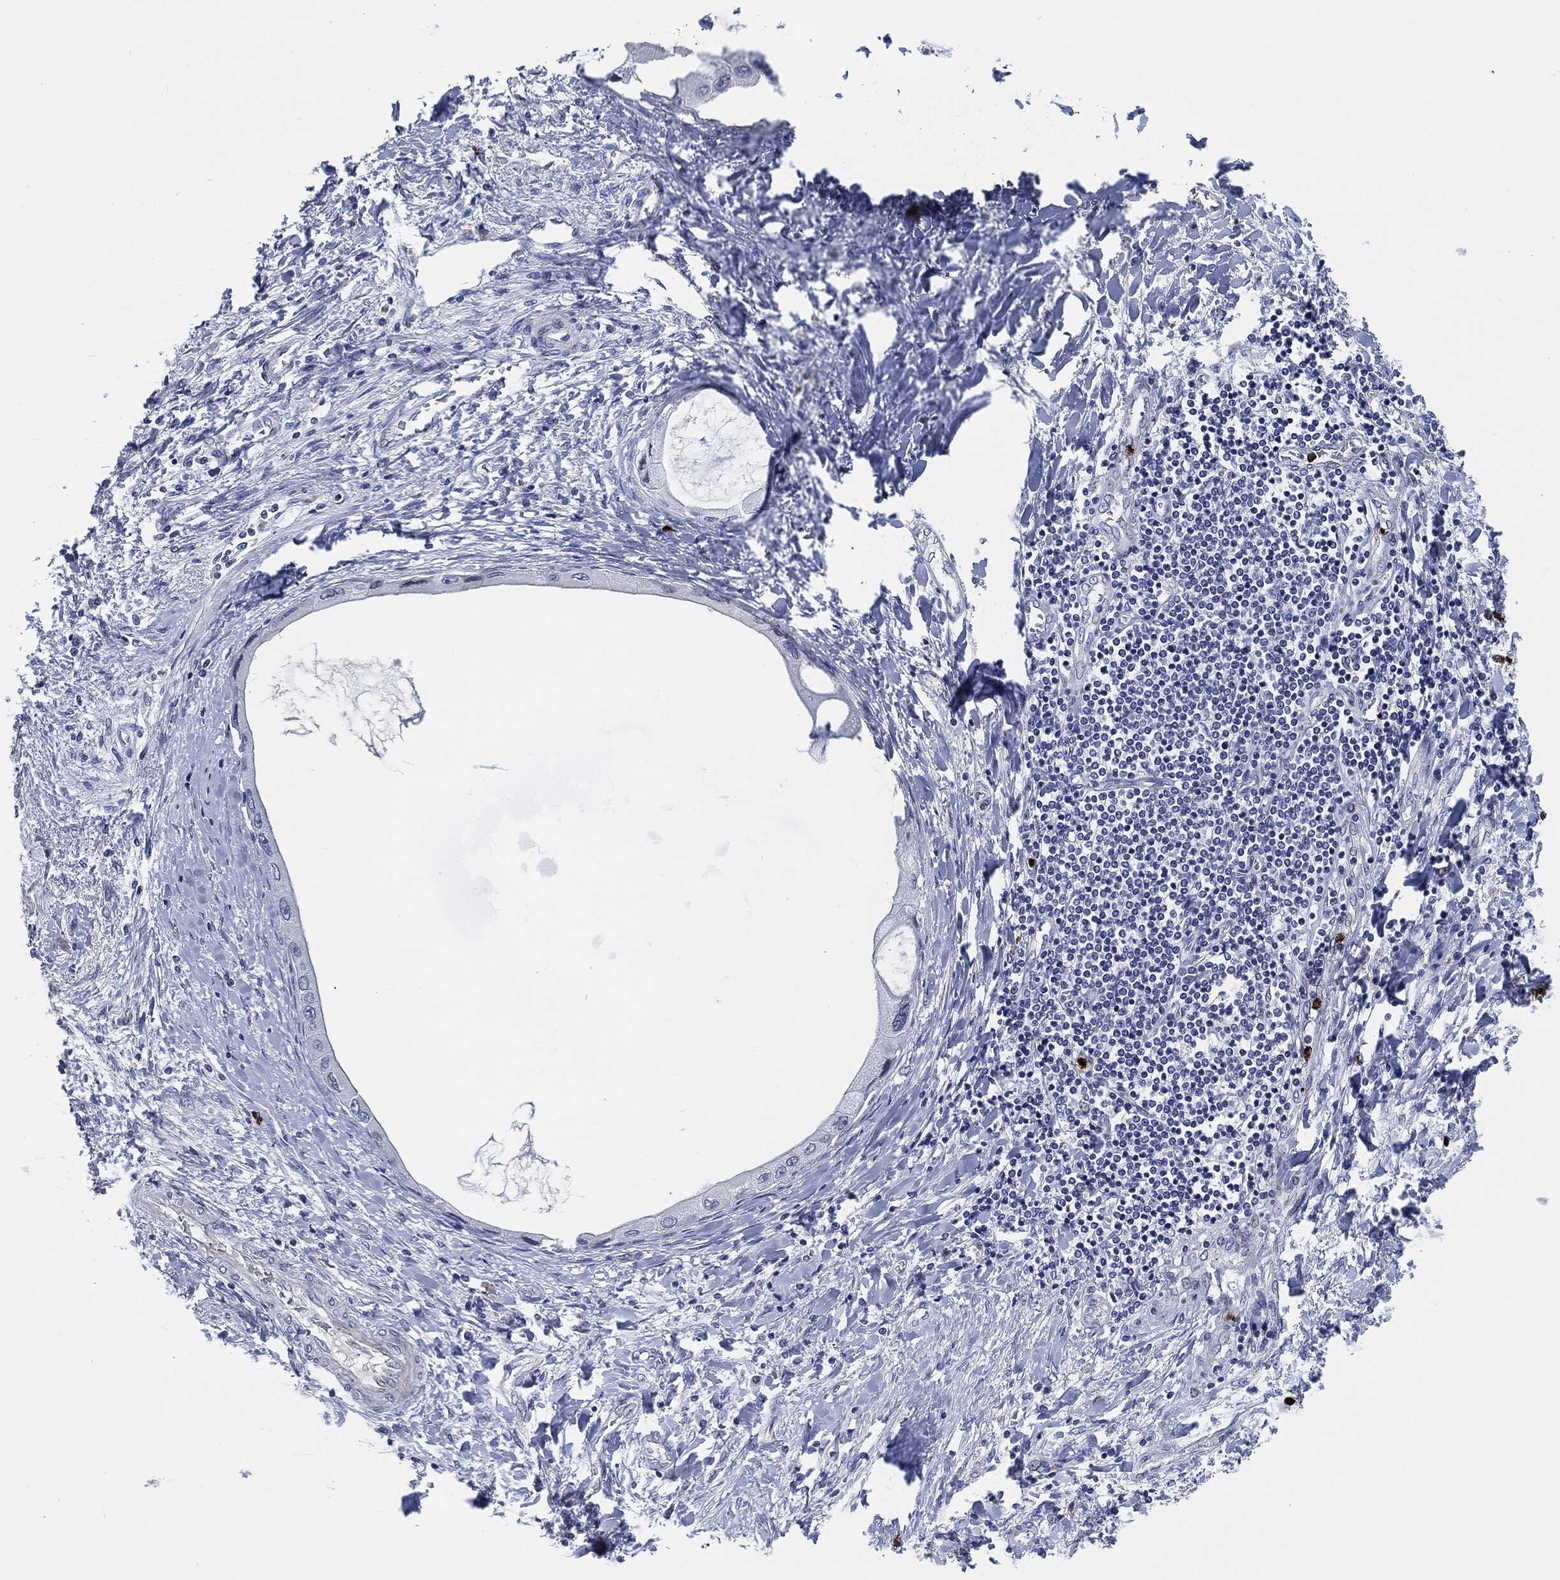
{"staining": {"intensity": "negative", "quantity": "none", "location": "none"}, "tissue": "liver cancer", "cell_type": "Tumor cells", "image_type": "cancer", "snomed": [{"axis": "morphology", "description": "Cholangiocarcinoma"}, {"axis": "topography", "description": "Liver"}], "caption": "Human liver cancer stained for a protein using IHC demonstrates no positivity in tumor cells.", "gene": "MPO", "patient": {"sex": "male", "age": 50}}